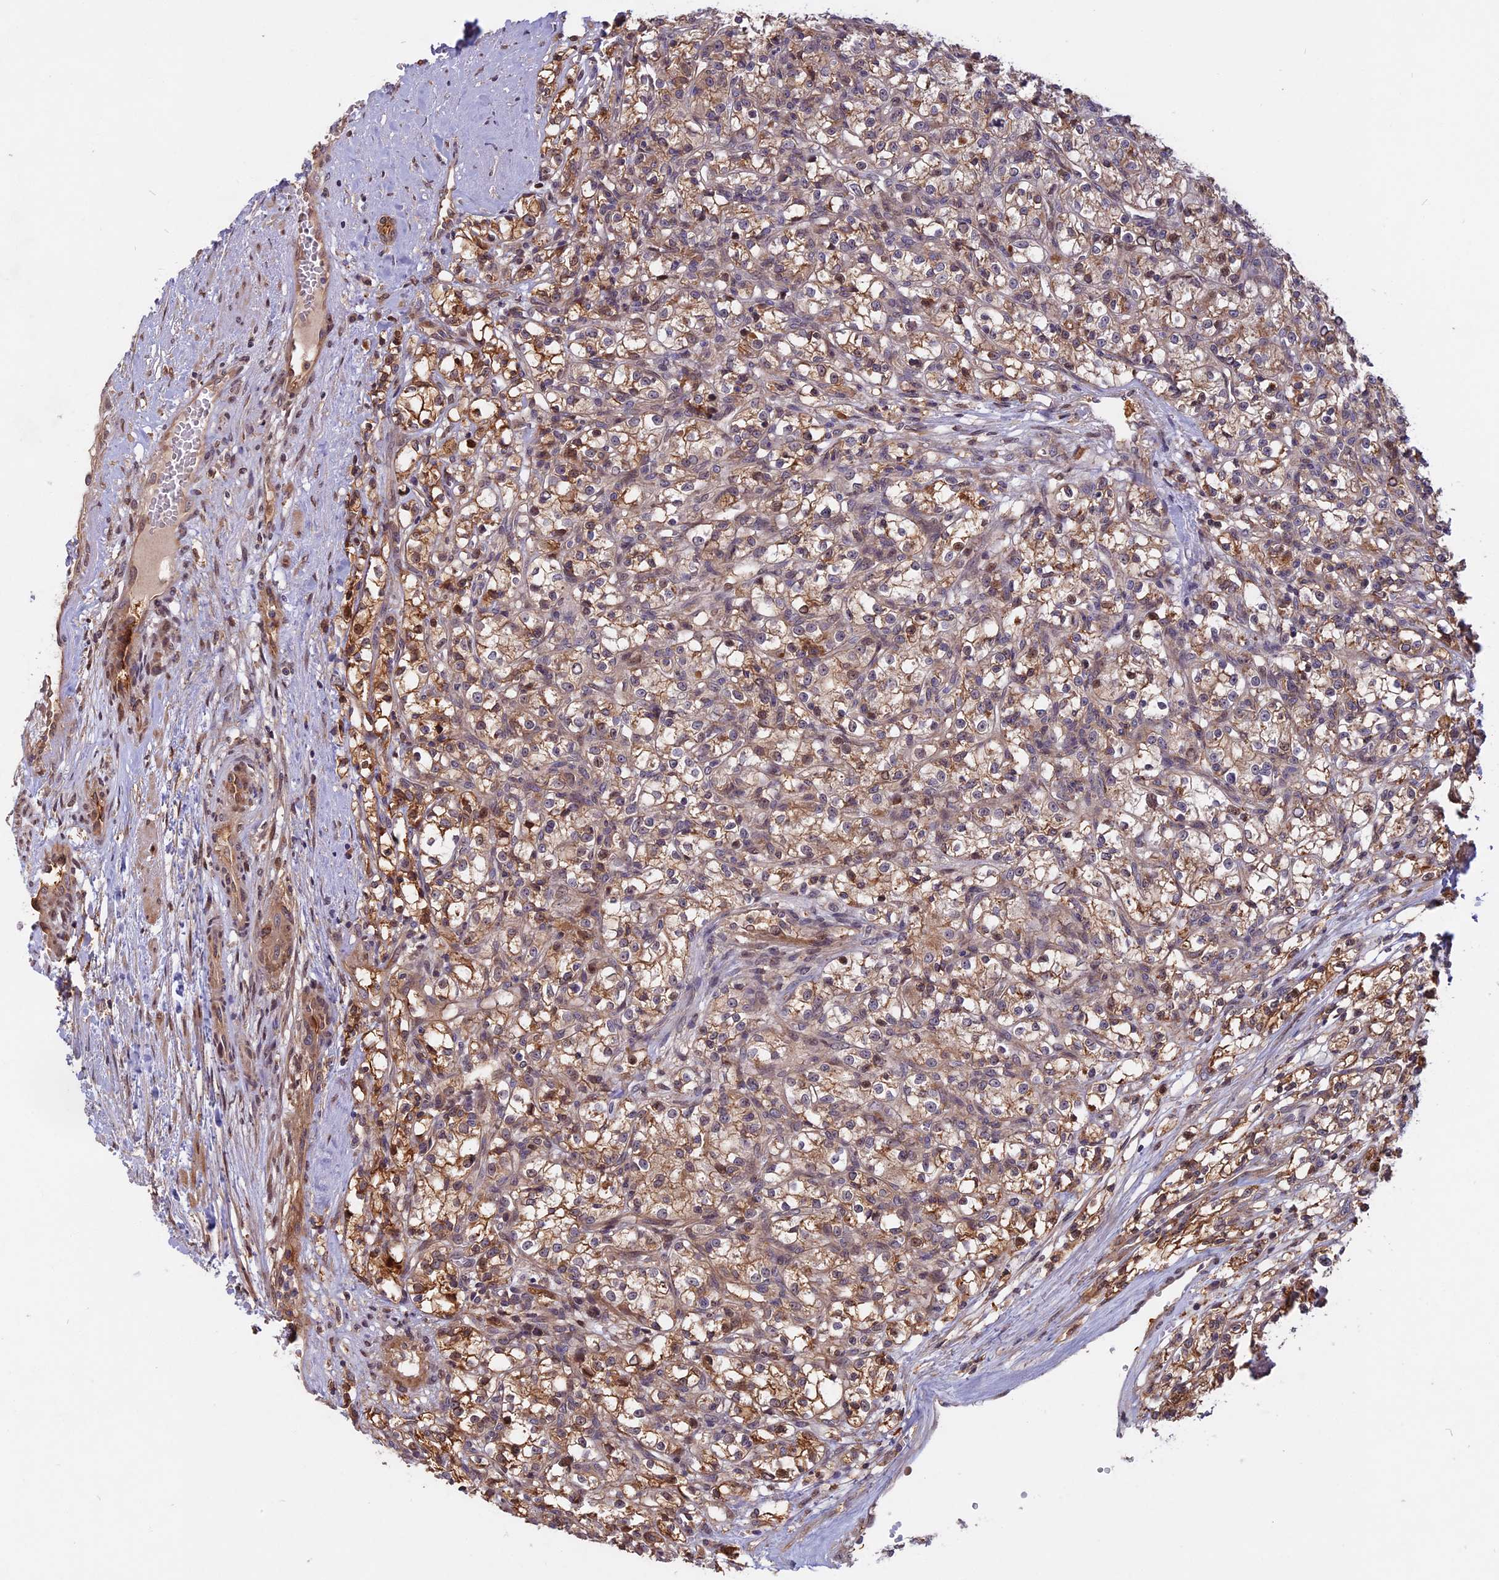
{"staining": {"intensity": "moderate", "quantity": ">75%", "location": "cytoplasmic/membranous"}, "tissue": "renal cancer", "cell_type": "Tumor cells", "image_type": "cancer", "snomed": [{"axis": "morphology", "description": "Adenocarcinoma, NOS"}, {"axis": "topography", "description": "Kidney"}], "caption": "Immunohistochemical staining of adenocarcinoma (renal) displays medium levels of moderate cytoplasmic/membranous staining in approximately >75% of tumor cells.", "gene": "SPG11", "patient": {"sex": "female", "age": 59}}